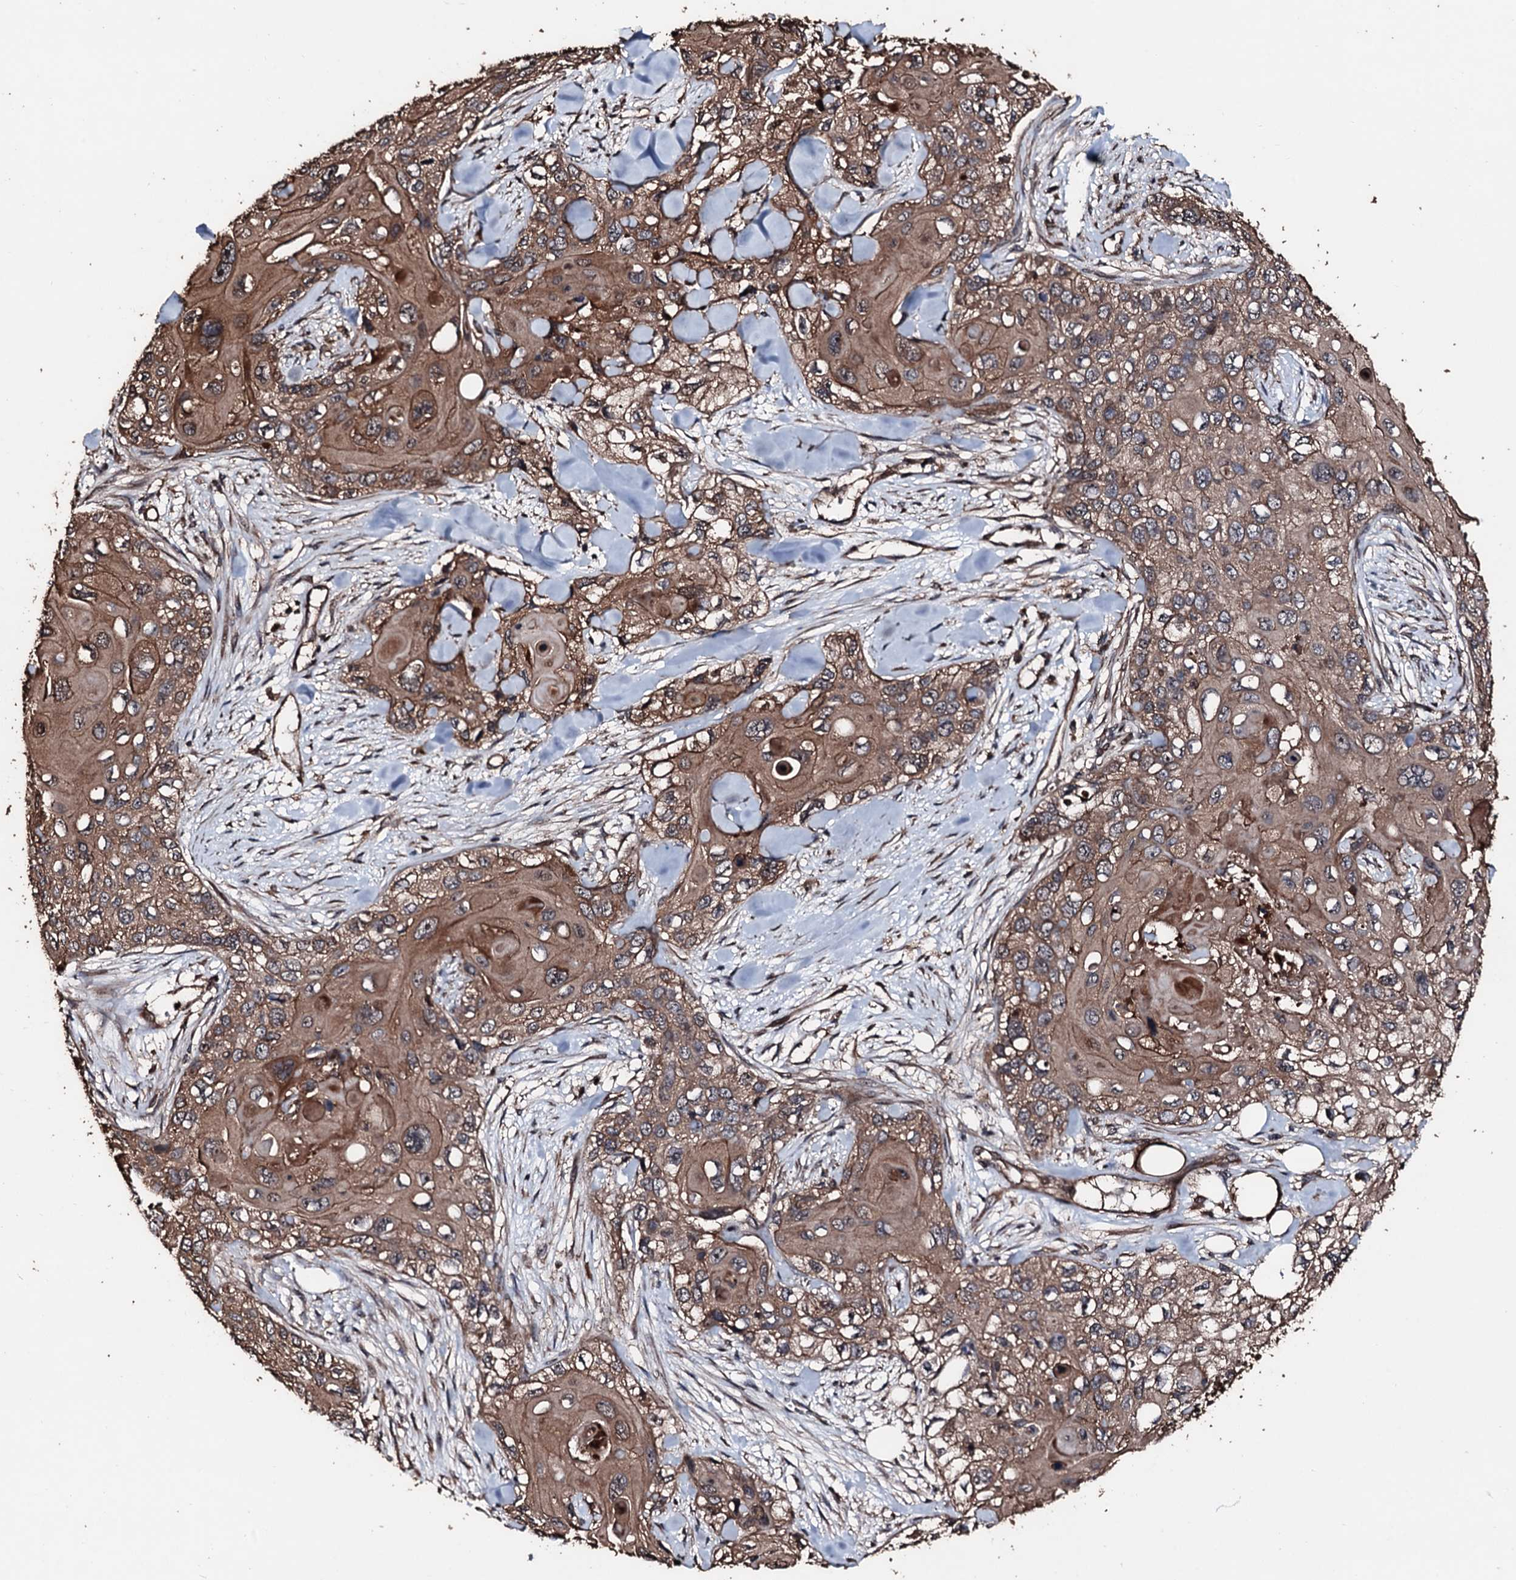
{"staining": {"intensity": "moderate", "quantity": ">75%", "location": "cytoplasmic/membranous"}, "tissue": "skin cancer", "cell_type": "Tumor cells", "image_type": "cancer", "snomed": [{"axis": "morphology", "description": "Normal tissue, NOS"}, {"axis": "morphology", "description": "Squamous cell carcinoma, NOS"}, {"axis": "topography", "description": "Skin"}], "caption": "Skin cancer (squamous cell carcinoma) stained with a brown dye shows moderate cytoplasmic/membranous positive expression in approximately >75% of tumor cells.", "gene": "KIF18A", "patient": {"sex": "male", "age": 72}}